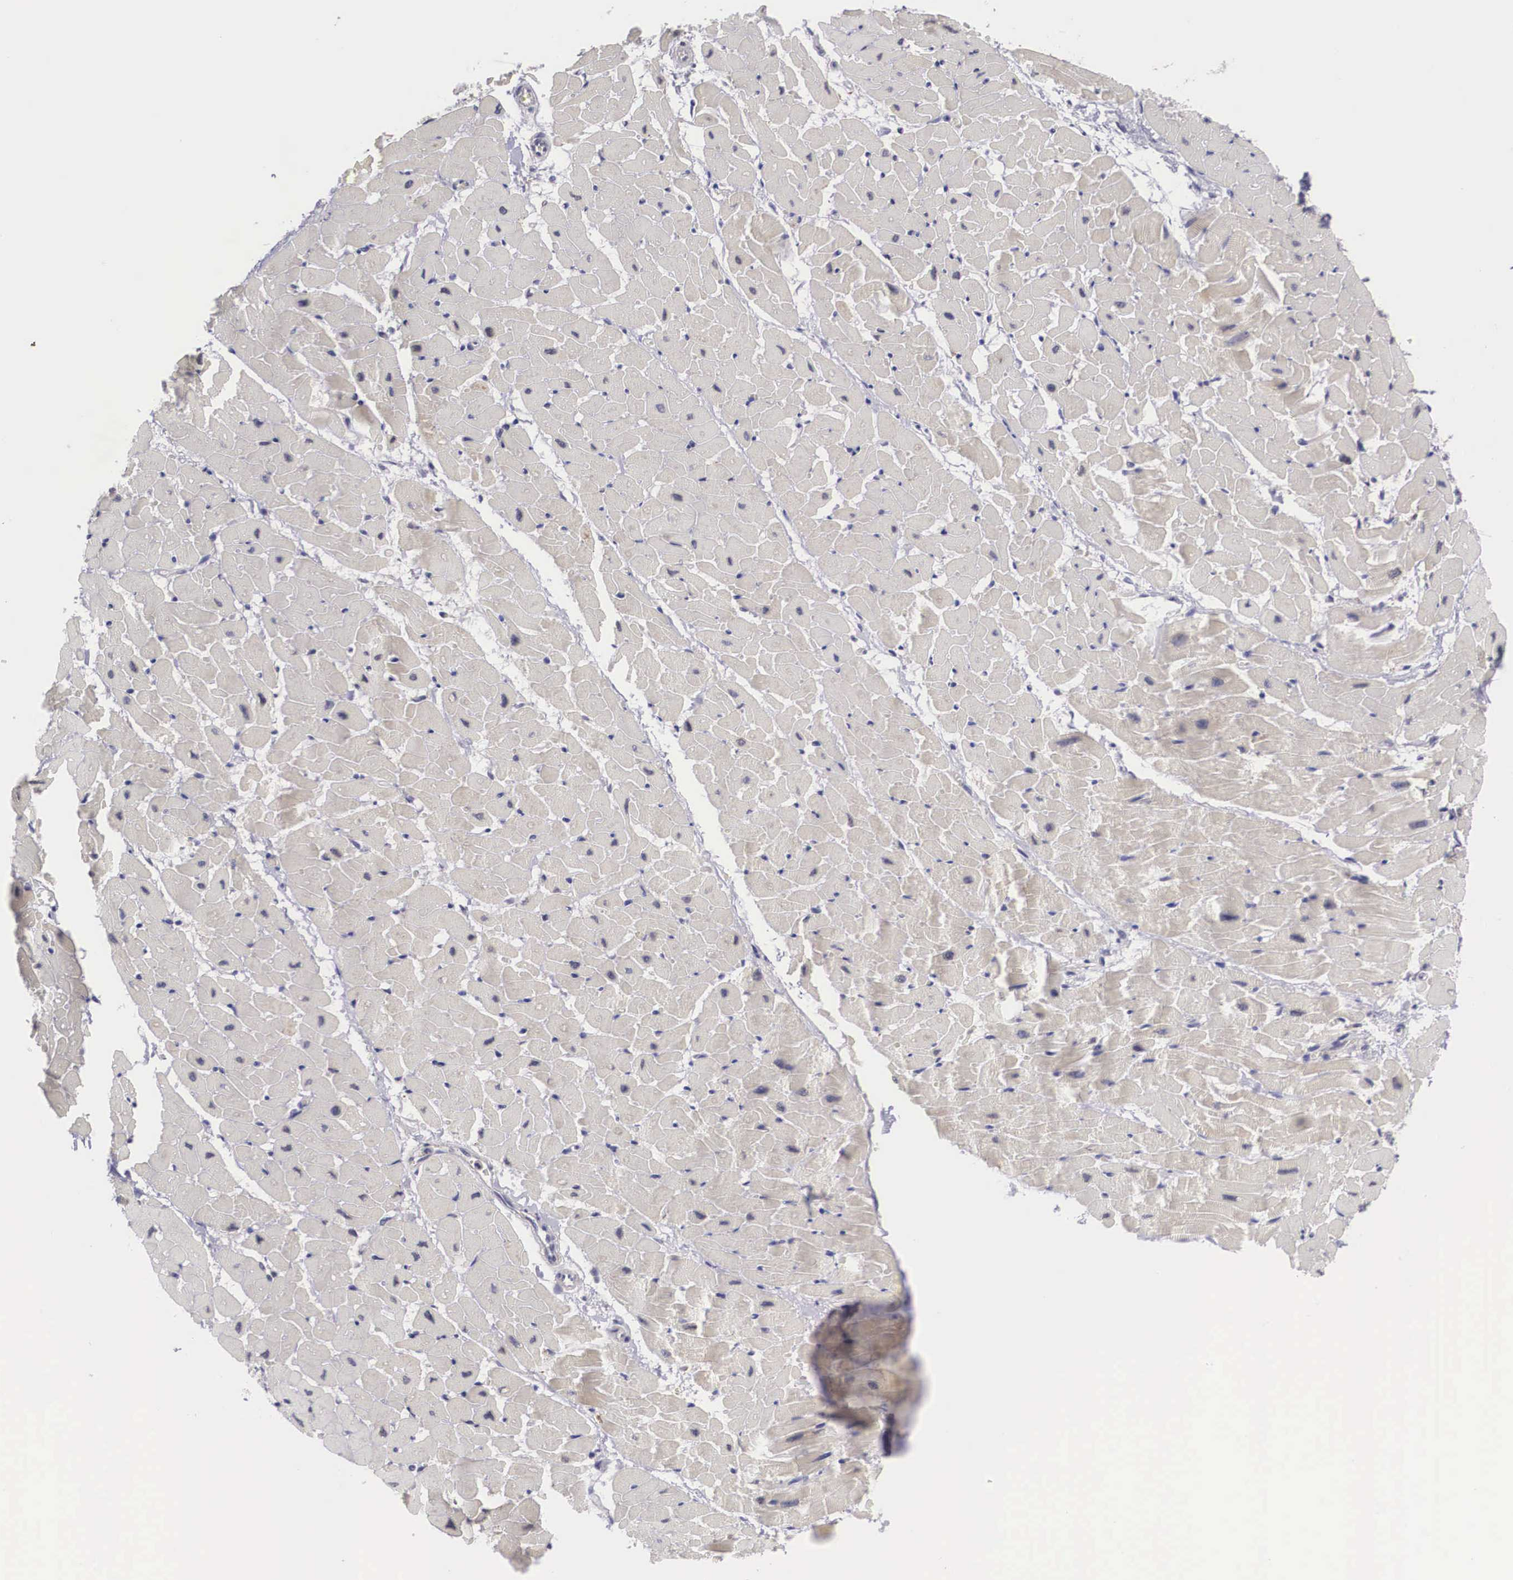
{"staining": {"intensity": "negative", "quantity": "none", "location": "none"}, "tissue": "heart muscle", "cell_type": "Cardiomyocytes", "image_type": "normal", "snomed": [{"axis": "morphology", "description": "Normal tissue, NOS"}, {"axis": "topography", "description": "Heart"}], "caption": "DAB (3,3'-diaminobenzidine) immunohistochemical staining of normal human heart muscle exhibits no significant expression in cardiomyocytes. (Stains: DAB IHC with hematoxylin counter stain, Microscopy: brightfield microscopy at high magnification).", "gene": "GRIPAP1", "patient": {"sex": "female", "age": 19}}